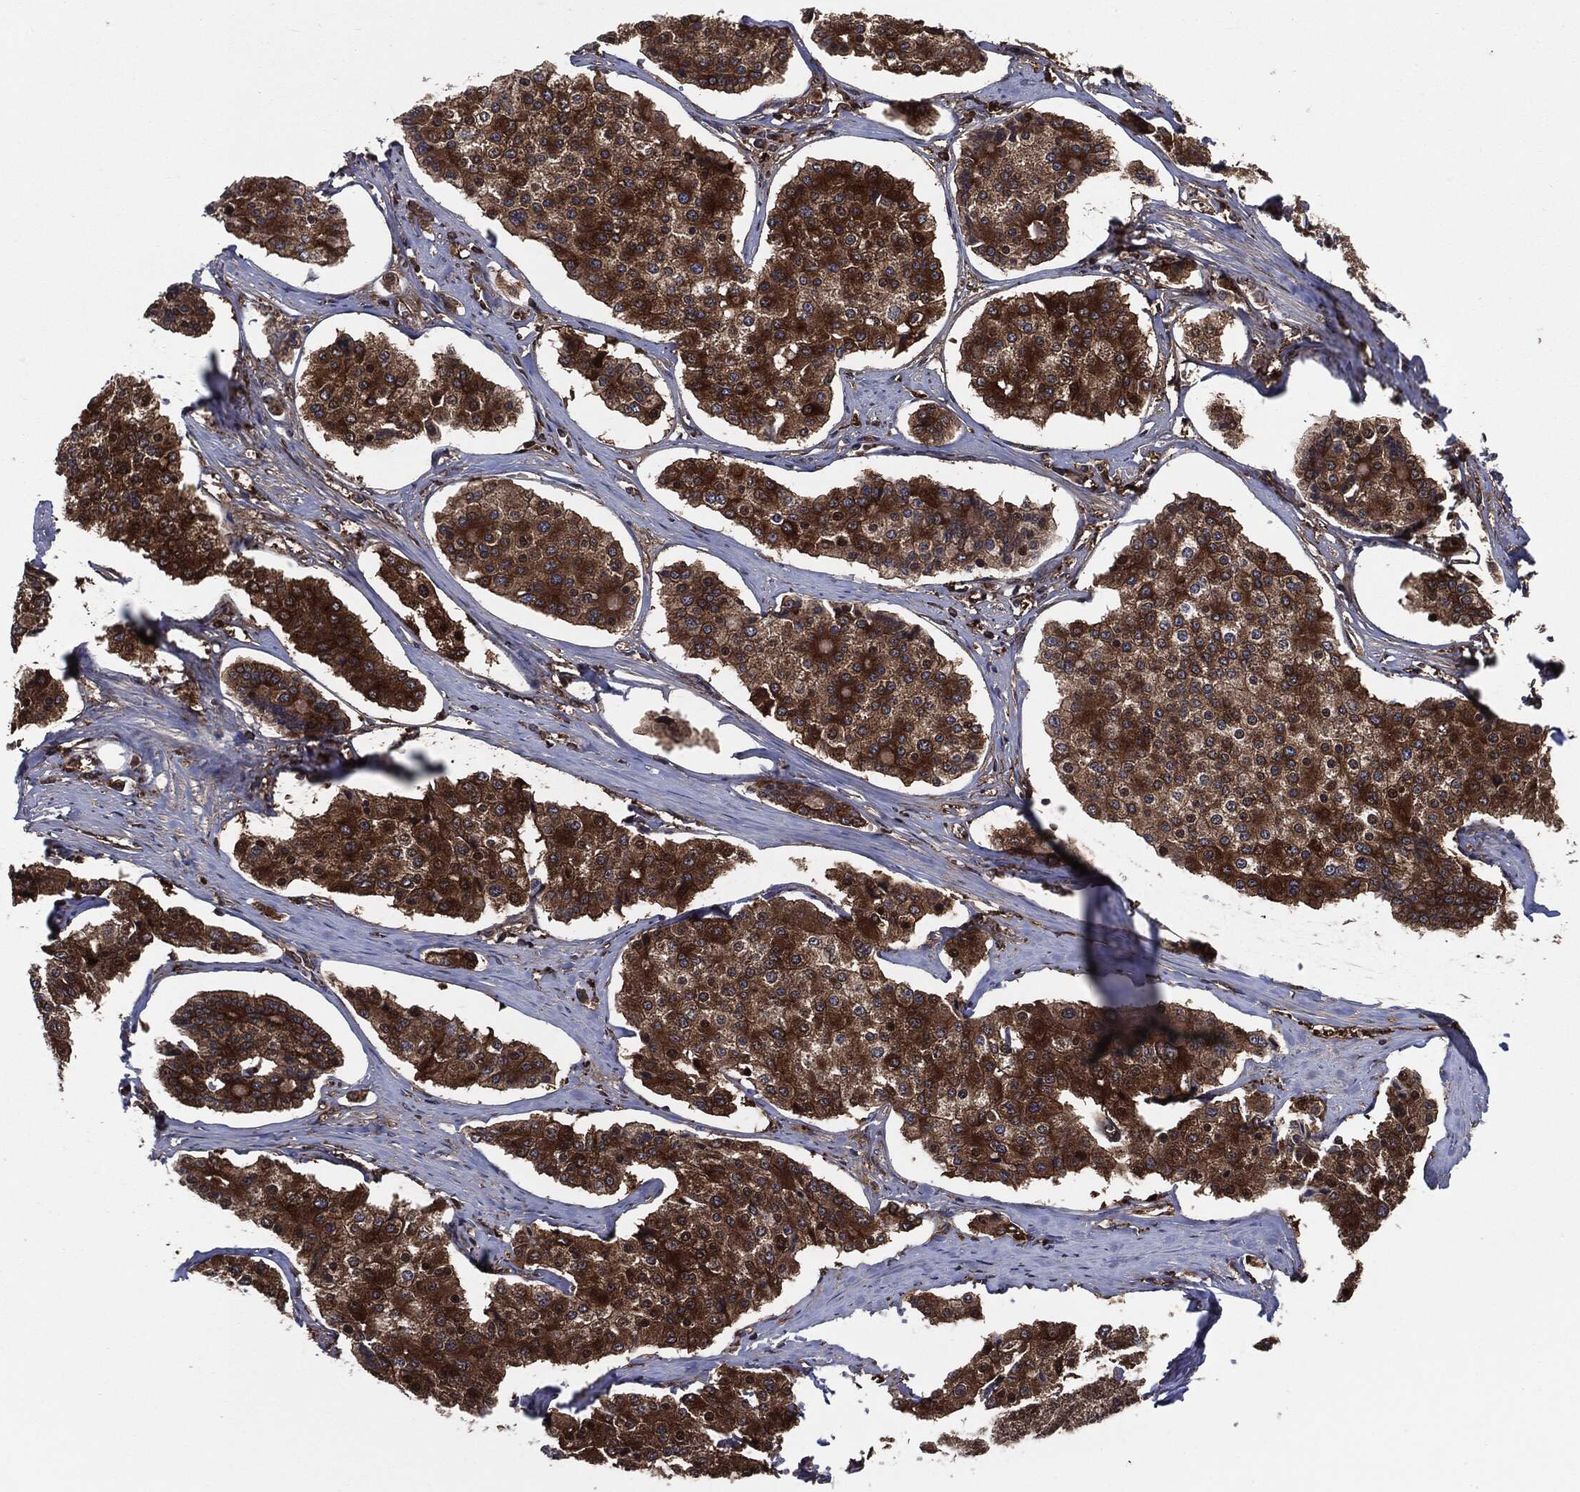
{"staining": {"intensity": "strong", "quantity": ">75%", "location": "cytoplasmic/membranous"}, "tissue": "carcinoid", "cell_type": "Tumor cells", "image_type": "cancer", "snomed": [{"axis": "morphology", "description": "Carcinoid, malignant, NOS"}, {"axis": "topography", "description": "Small intestine"}], "caption": "Immunohistochemical staining of malignant carcinoid displays high levels of strong cytoplasmic/membranous staining in about >75% of tumor cells. (DAB IHC, brown staining for protein, blue staining for nuclei).", "gene": "XPNPEP1", "patient": {"sex": "female", "age": 65}}